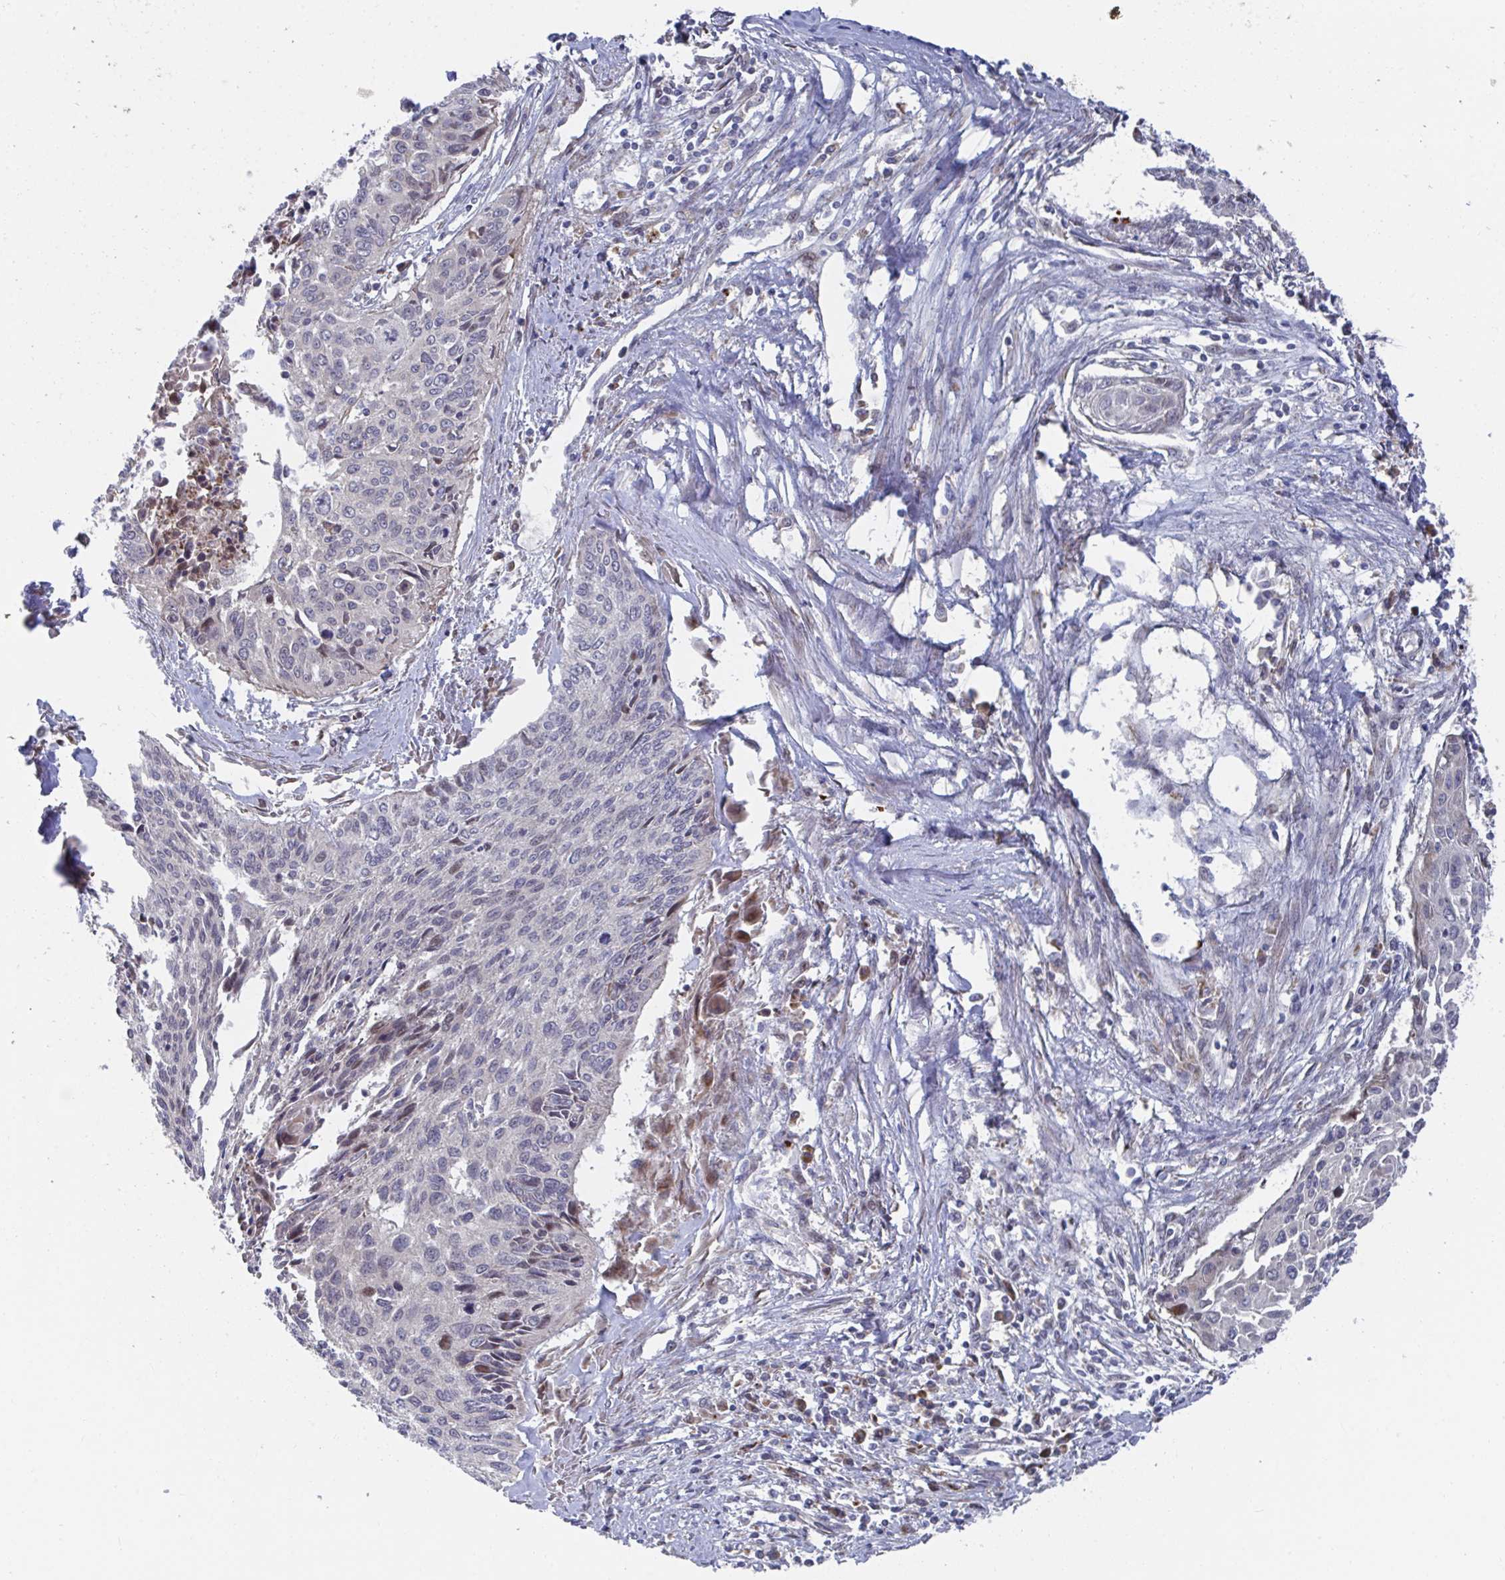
{"staining": {"intensity": "negative", "quantity": "none", "location": "none"}, "tissue": "cervical cancer", "cell_type": "Tumor cells", "image_type": "cancer", "snomed": [{"axis": "morphology", "description": "Squamous cell carcinoma, NOS"}, {"axis": "topography", "description": "Cervix"}], "caption": "Squamous cell carcinoma (cervical) was stained to show a protein in brown. There is no significant staining in tumor cells.", "gene": "FJX1", "patient": {"sex": "female", "age": 55}}